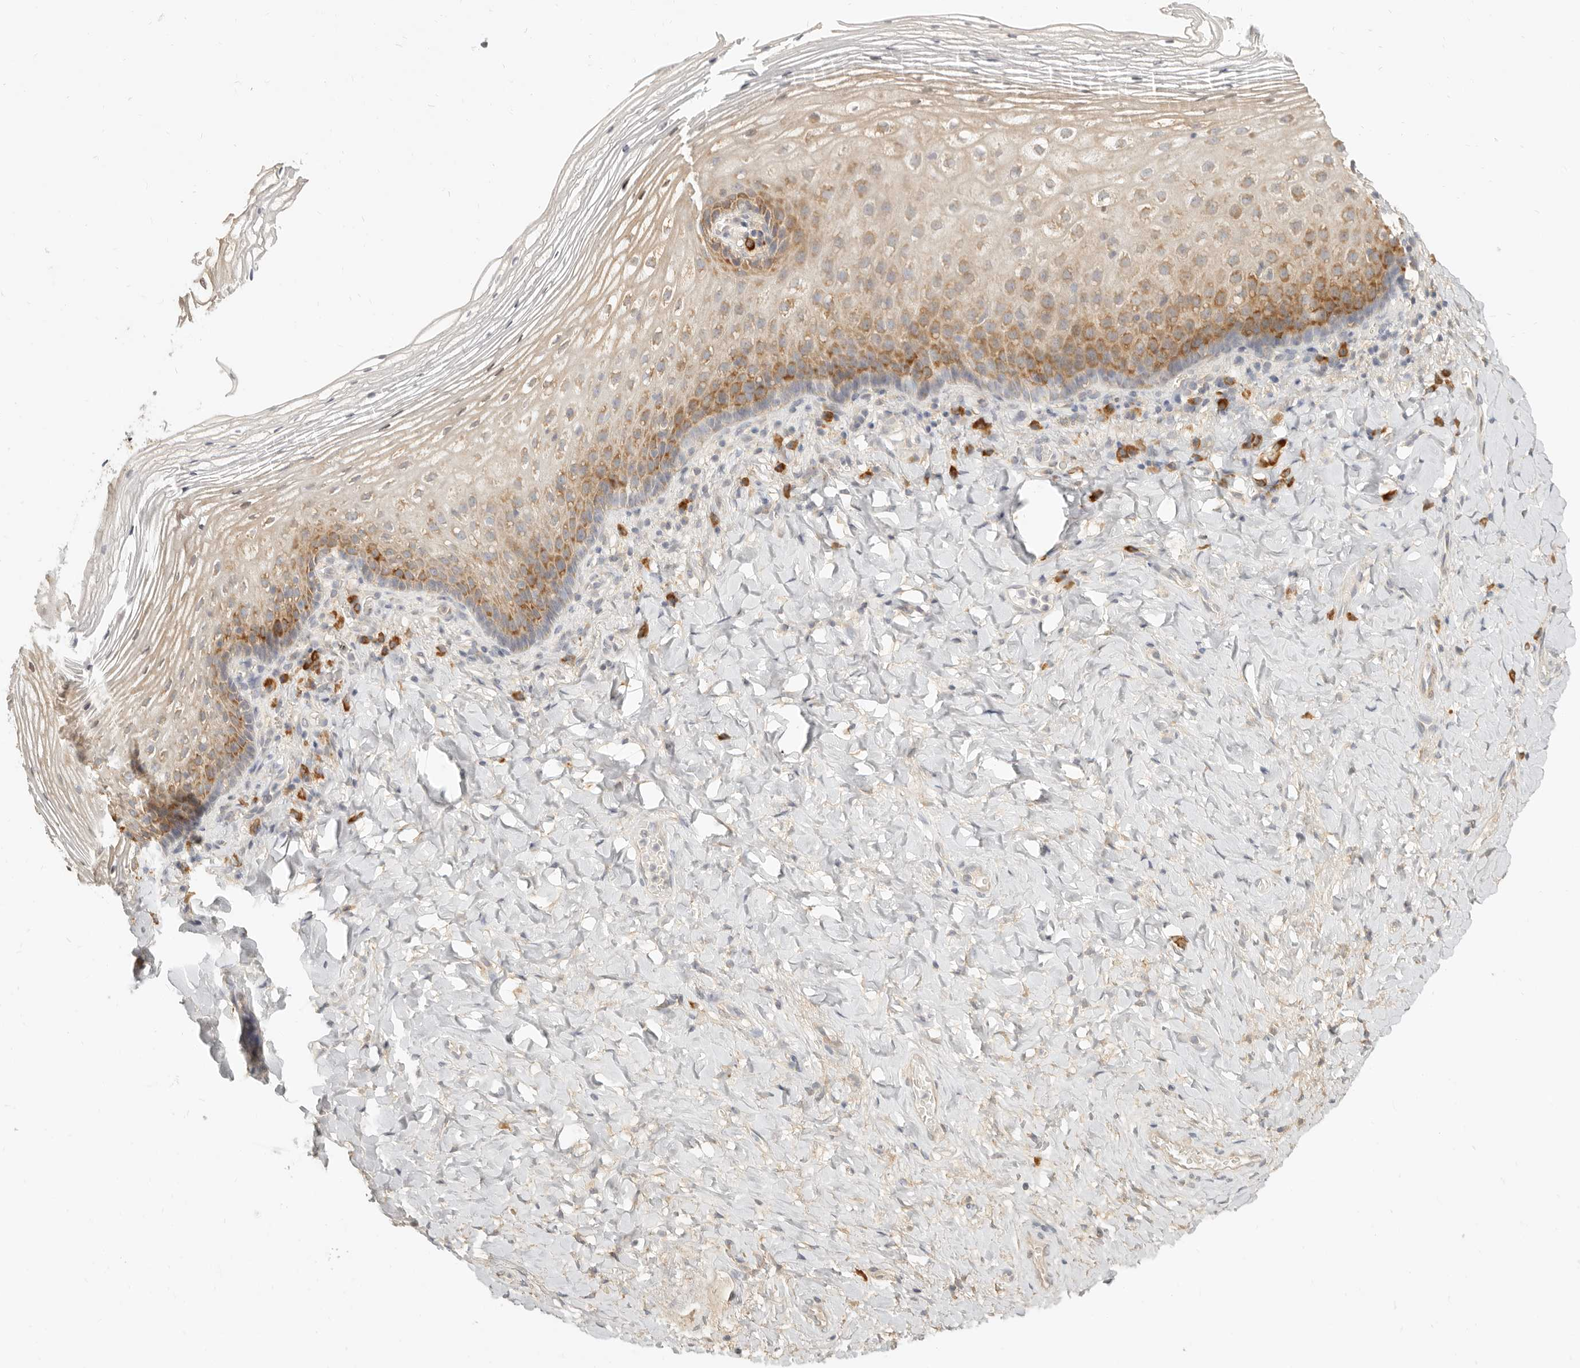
{"staining": {"intensity": "moderate", "quantity": "25%-75%", "location": "cytoplasmic/membranous"}, "tissue": "vagina", "cell_type": "Squamous epithelial cells", "image_type": "normal", "snomed": [{"axis": "morphology", "description": "Normal tissue, NOS"}, {"axis": "topography", "description": "Vagina"}], "caption": "Protein staining of normal vagina demonstrates moderate cytoplasmic/membranous expression in approximately 25%-75% of squamous epithelial cells. (brown staining indicates protein expression, while blue staining denotes nuclei).", "gene": "PABPC4", "patient": {"sex": "female", "age": 60}}